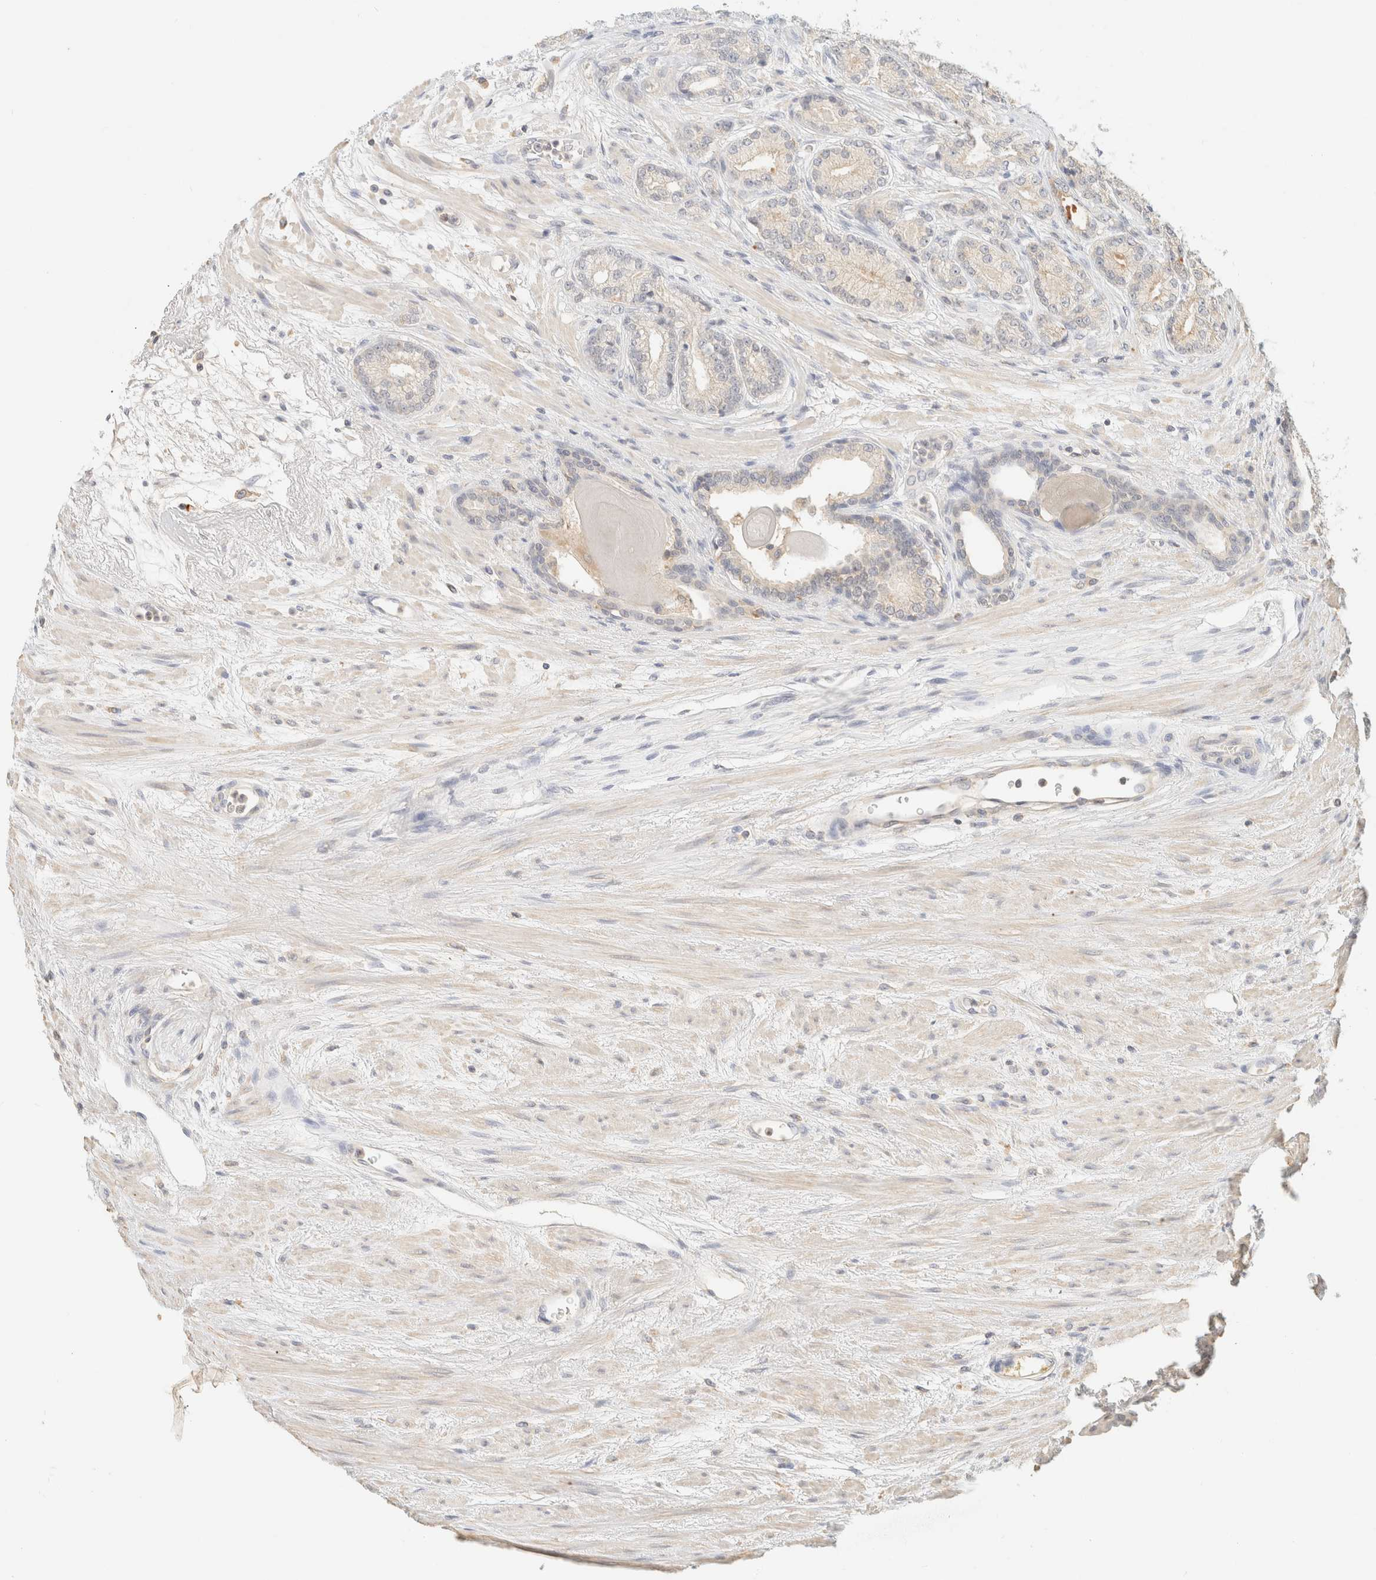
{"staining": {"intensity": "negative", "quantity": "none", "location": "none"}, "tissue": "prostate cancer", "cell_type": "Tumor cells", "image_type": "cancer", "snomed": [{"axis": "morphology", "description": "Adenocarcinoma, High grade"}, {"axis": "topography", "description": "Prostate"}], "caption": "Tumor cells show no significant protein positivity in prostate cancer. (Stains: DAB (3,3'-diaminobenzidine) IHC with hematoxylin counter stain, Microscopy: brightfield microscopy at high magnification).", "gene": "TIMD4", "patient": {"sex": "male", "age": 61}}